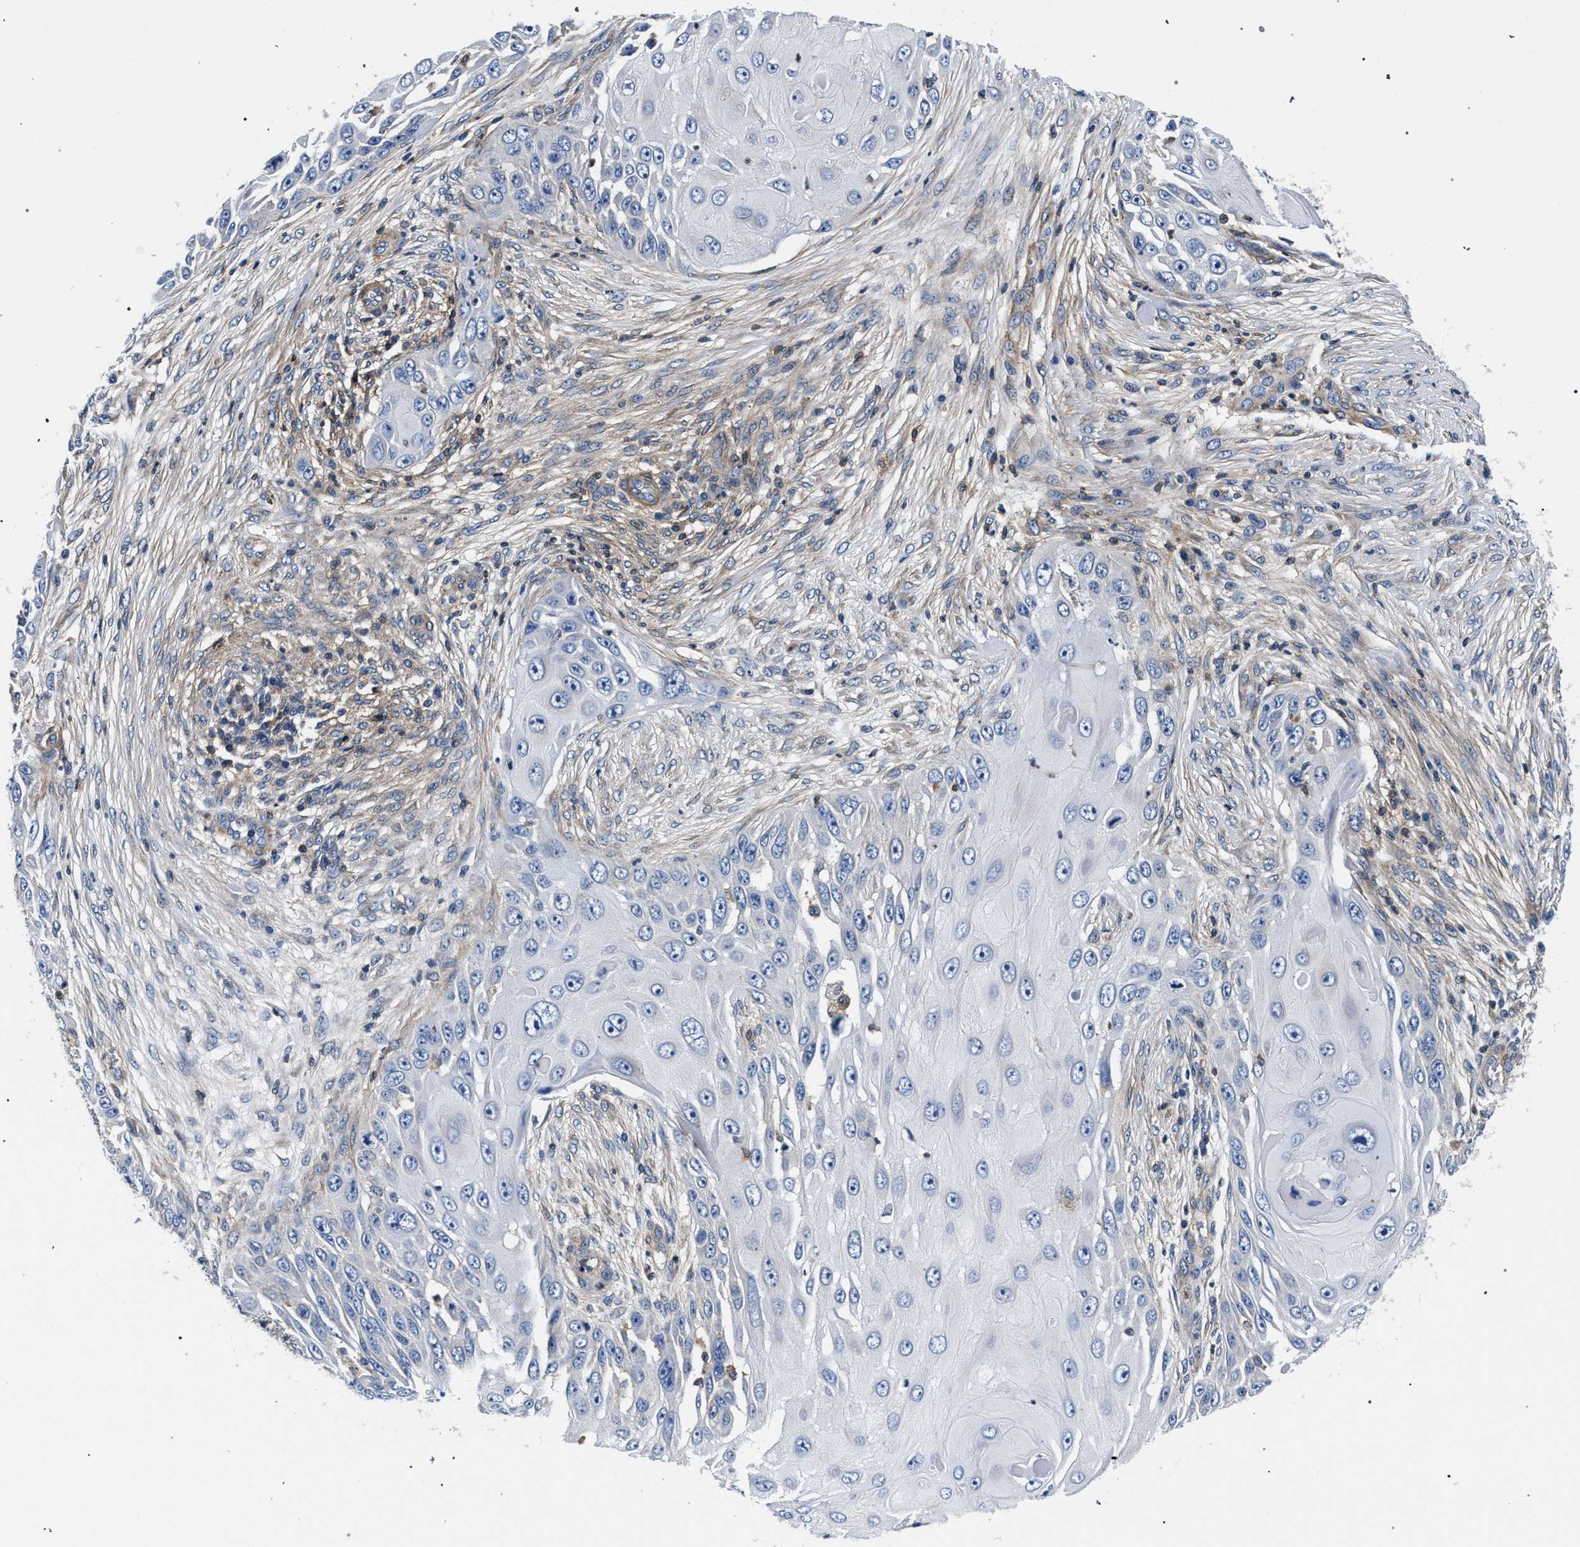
{"staining": {"intensity": "negative", "quantity": "none", "location": "none"}, "tissue": "skin cancer", "cell_type": "Tumor cells", "image_type": "cancer", "snomed": [{"axis": "morphology", "description": "Squamous cell carcinoma, NOS"}, {"axis": "topography", "description": "Skin"}], "caption": "Tumor cells are negative for brown protein staining in squamous cell carcinoma (skin).", "gene": "LASP1", "patient": {"sex": "female", "age": 44}}